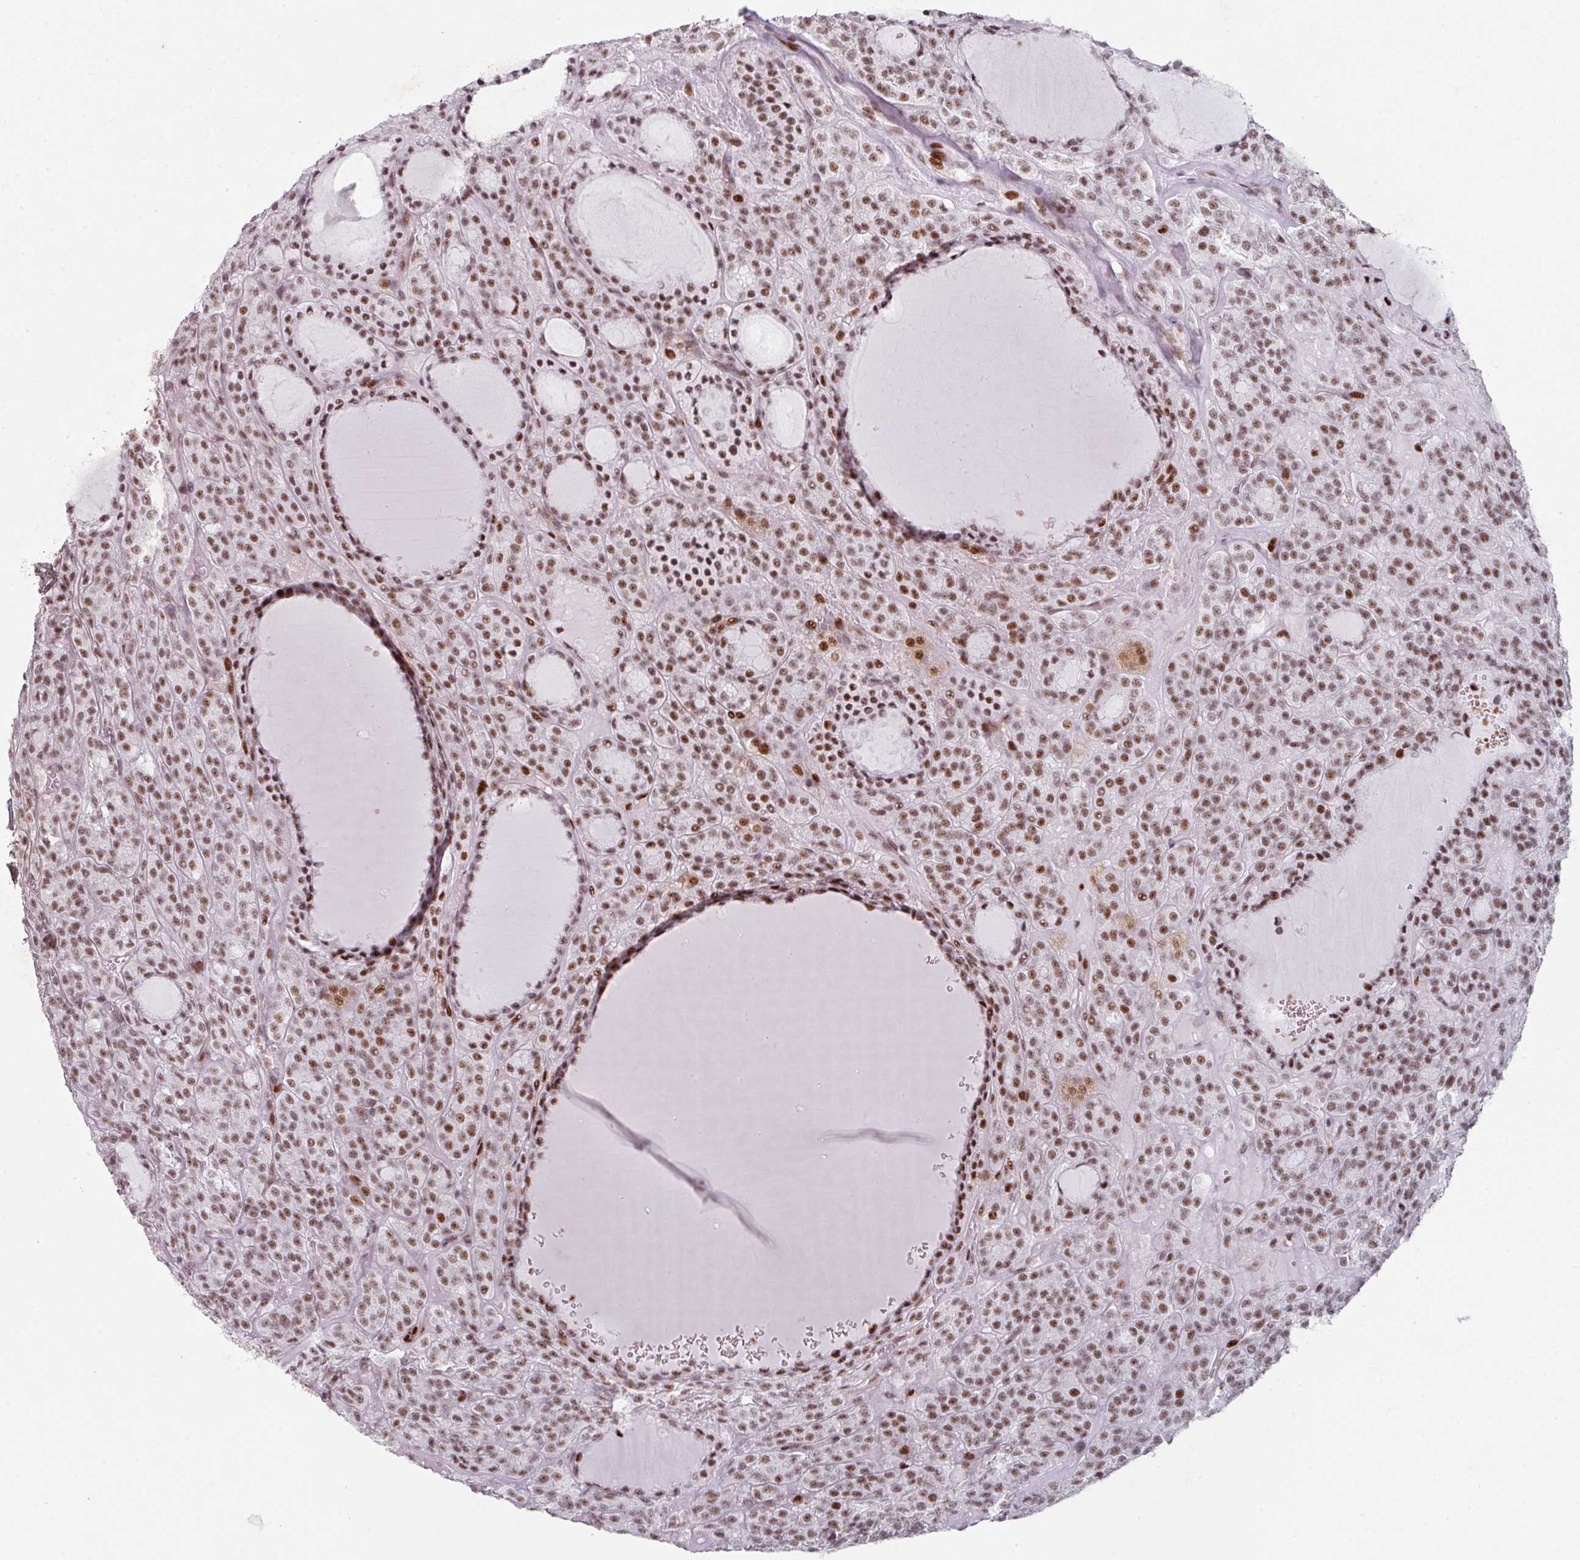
{"staining": {"intensity": "moderate", "quantity": ">75%", "location": "nuclear"}, "tissue": "thyroid cancer", "cell_type": "Tumor cells", "image_type": "cancer", "snomed": [{"axis": "morphology", "description": "Follicular adenoma carcinoma, NOS"}, {"axis": "topography", "description": "Thyroid gland"}], "caption": "Thyroid cancer (follicular adenoma carcinoma) stained with a protein marker reveals moderate staining in tumor cells.", "gene": "SF3B5", "patient": {"sex": "female", "age": 63}}